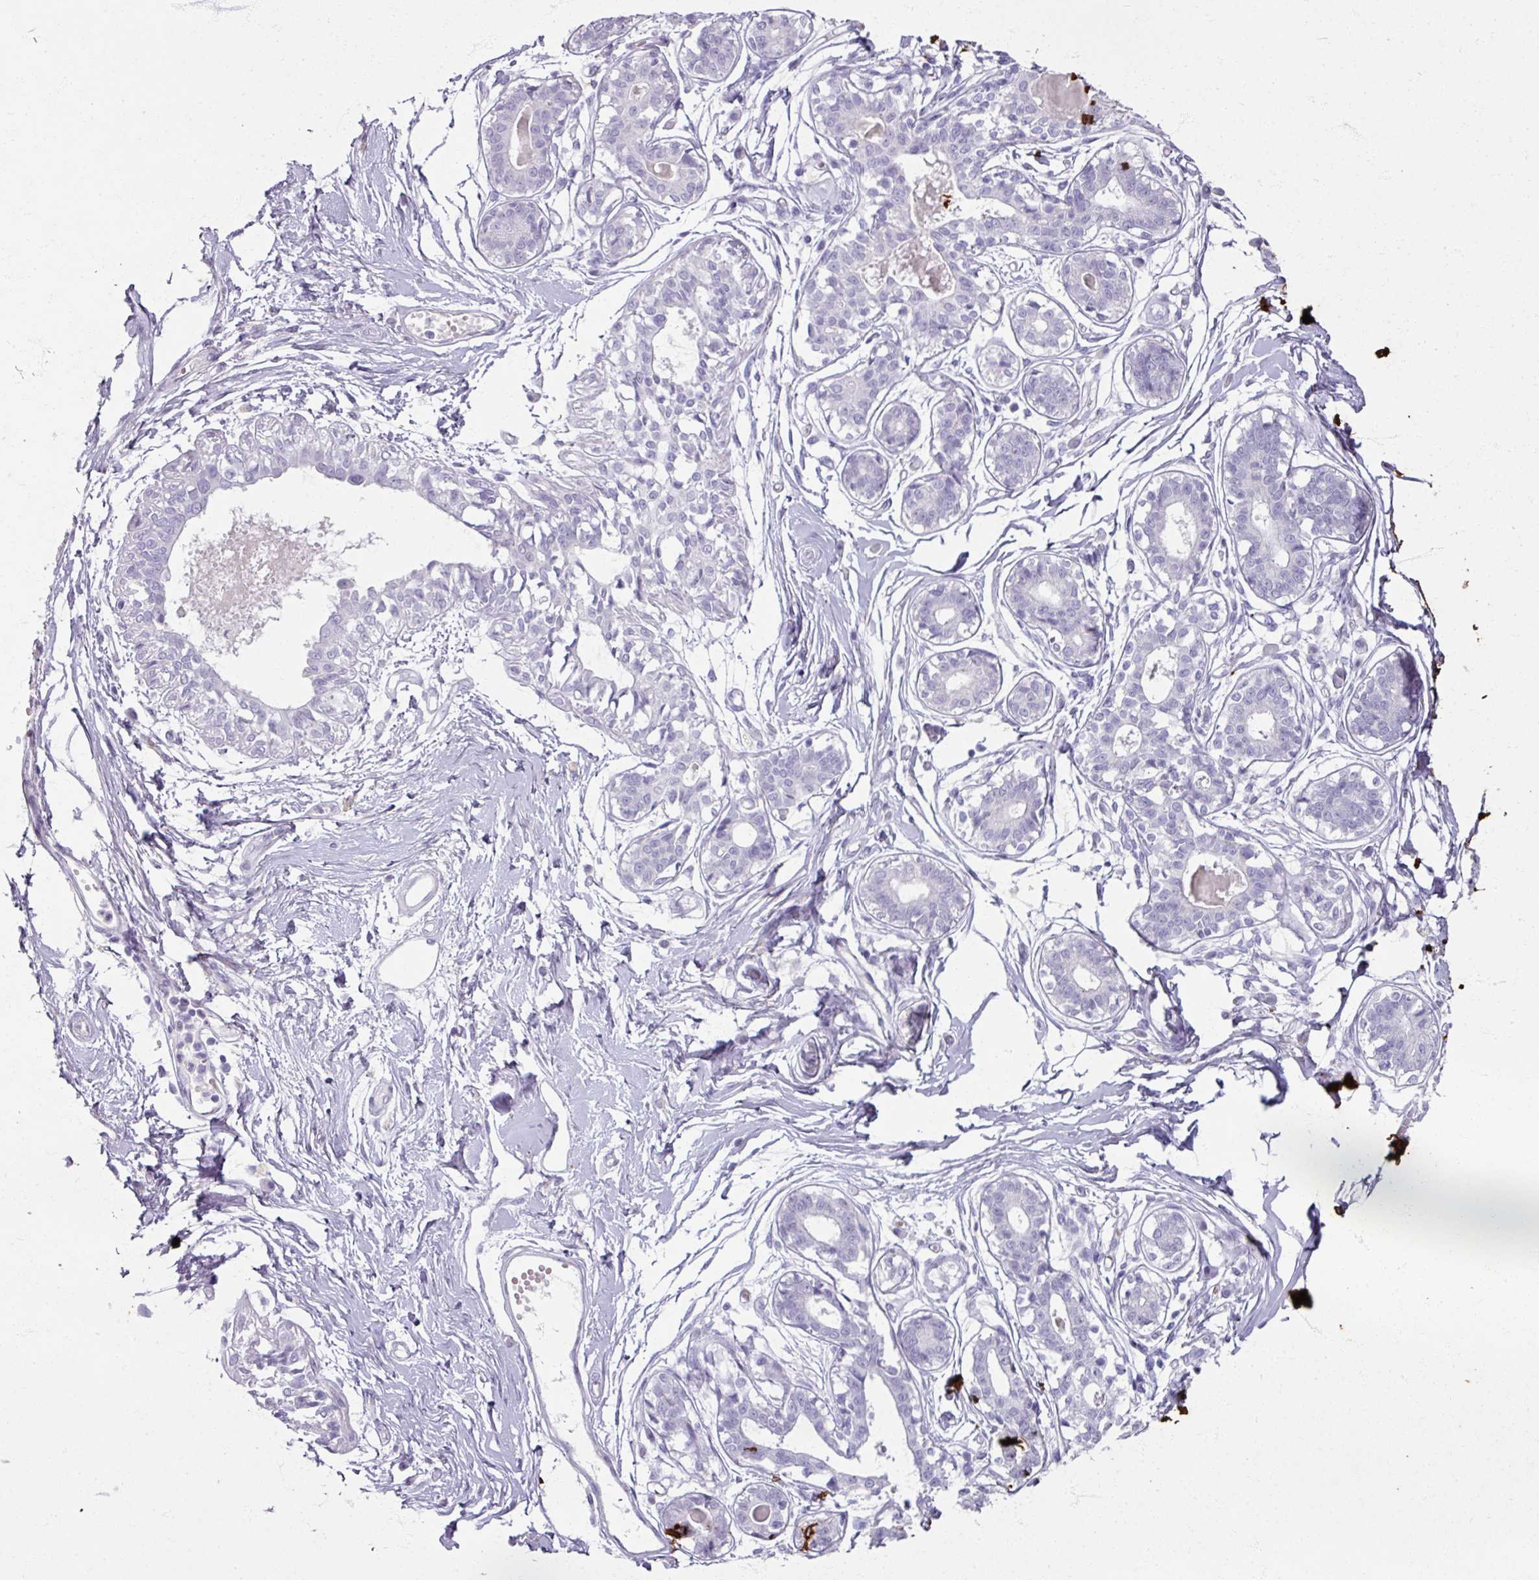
{"staining": {"intensity": "negative", "quantity": "none", "location": "none"}, "tissue": "breast", "cell_type": "Adipocytes", "image_type": "normal", "snomed": [{"axis": "morphology", "description": "Normal tissue, NOS"}, {"axis": "topography", "description": "Breast"}], "caption": "Protein analysis of normal breast displays no significant positivity in adipocytes. (DAB (3,3'-diaminobenzidine) immunohistochemistry (IHC), high magnification).", "gene": "TG", "patient": {"sex": "female", "age": 45}}